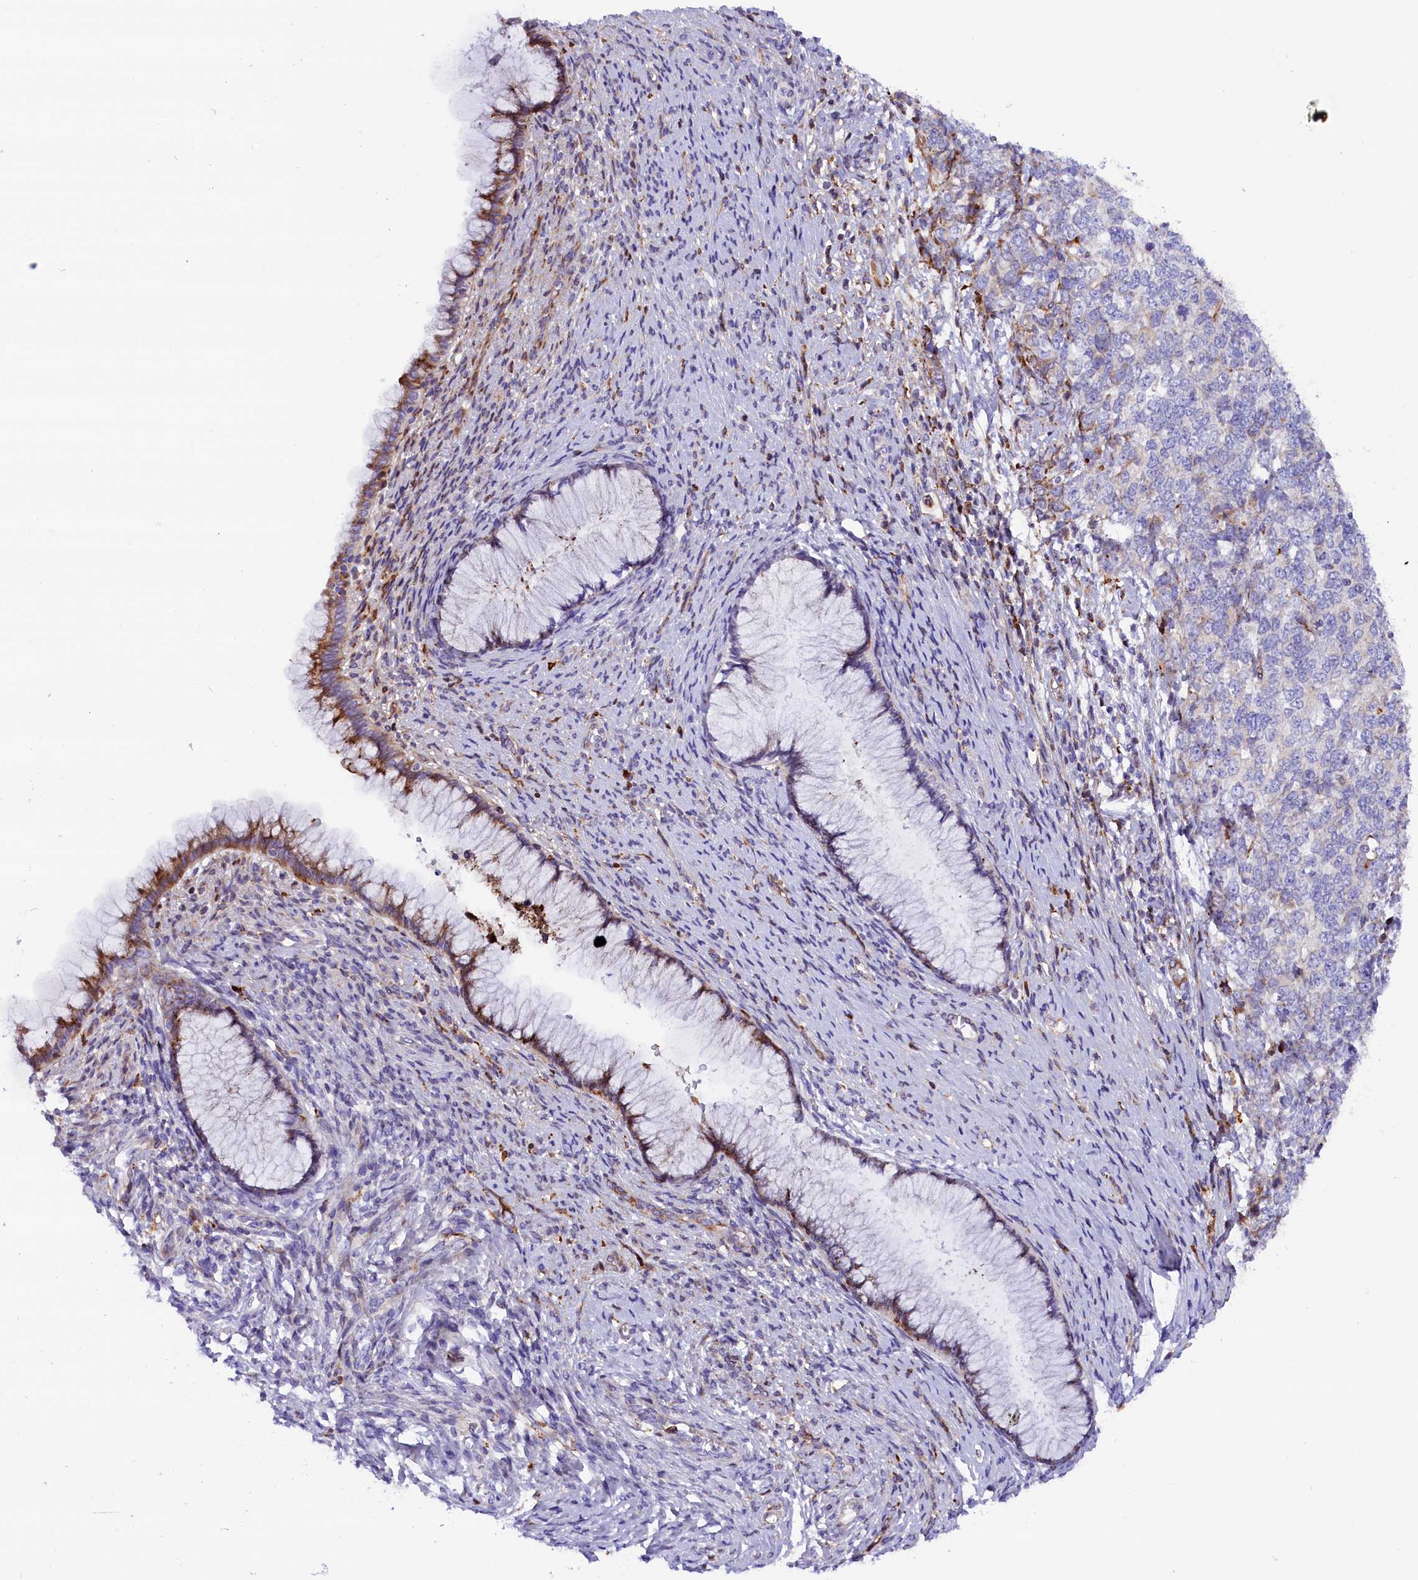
{"staining": {"intensity": "negative", "quantity": "none", "location": "none"}, "tissue": "cervical cancer", "cell_type": "Tumor cells", "image_type": "cancer", "snomed": [{"axis": "morphology", "description": "Squamous cell carcinoma, NOS"}, {"axis": "topography", "description": "Cervix"}], "caption": "Image shows no protein positivity in tumor cells of cervical cancer (squamous cell carcinoma) tissue.", "gene": "CMTR2", "patient": {"sex": "female", "age": 63}}